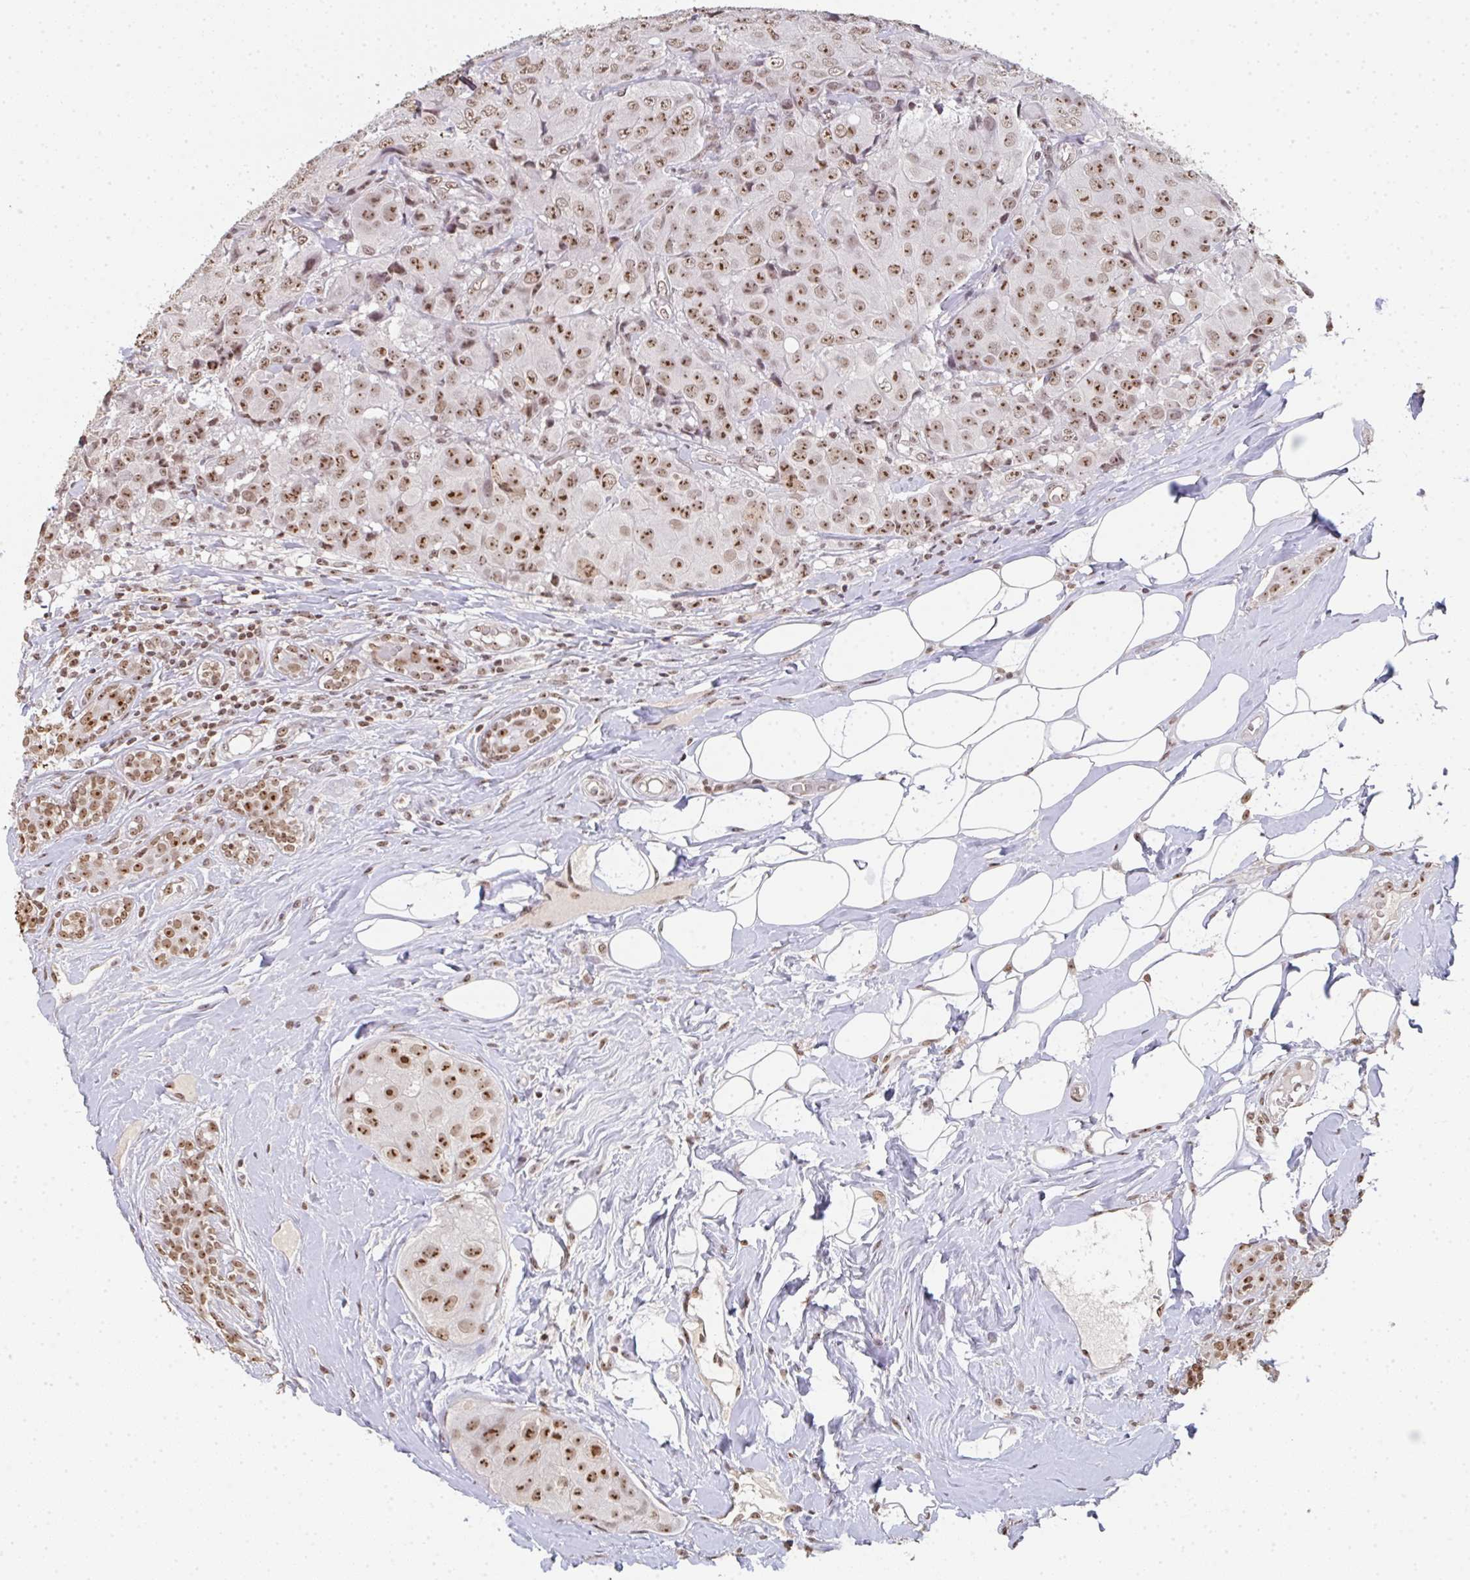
{"staining": {"intensity": "moderate", "quantity": ">75%", "location": "nuclear"}, "tissue": "breast cancer", "cell_type": "Tumor cells", "image_type": "cancer", "snomed": [{"axis": "morphology", "description": "Duct carcinoma"}, {"axis": "topography", "description": "Breast"}], "caption": "Breast cancer tissue displays moderate nuclear staining in about >75% of tumor cells", "gene": "DKC1", "patient": {"sex": "female", "age": 43}}